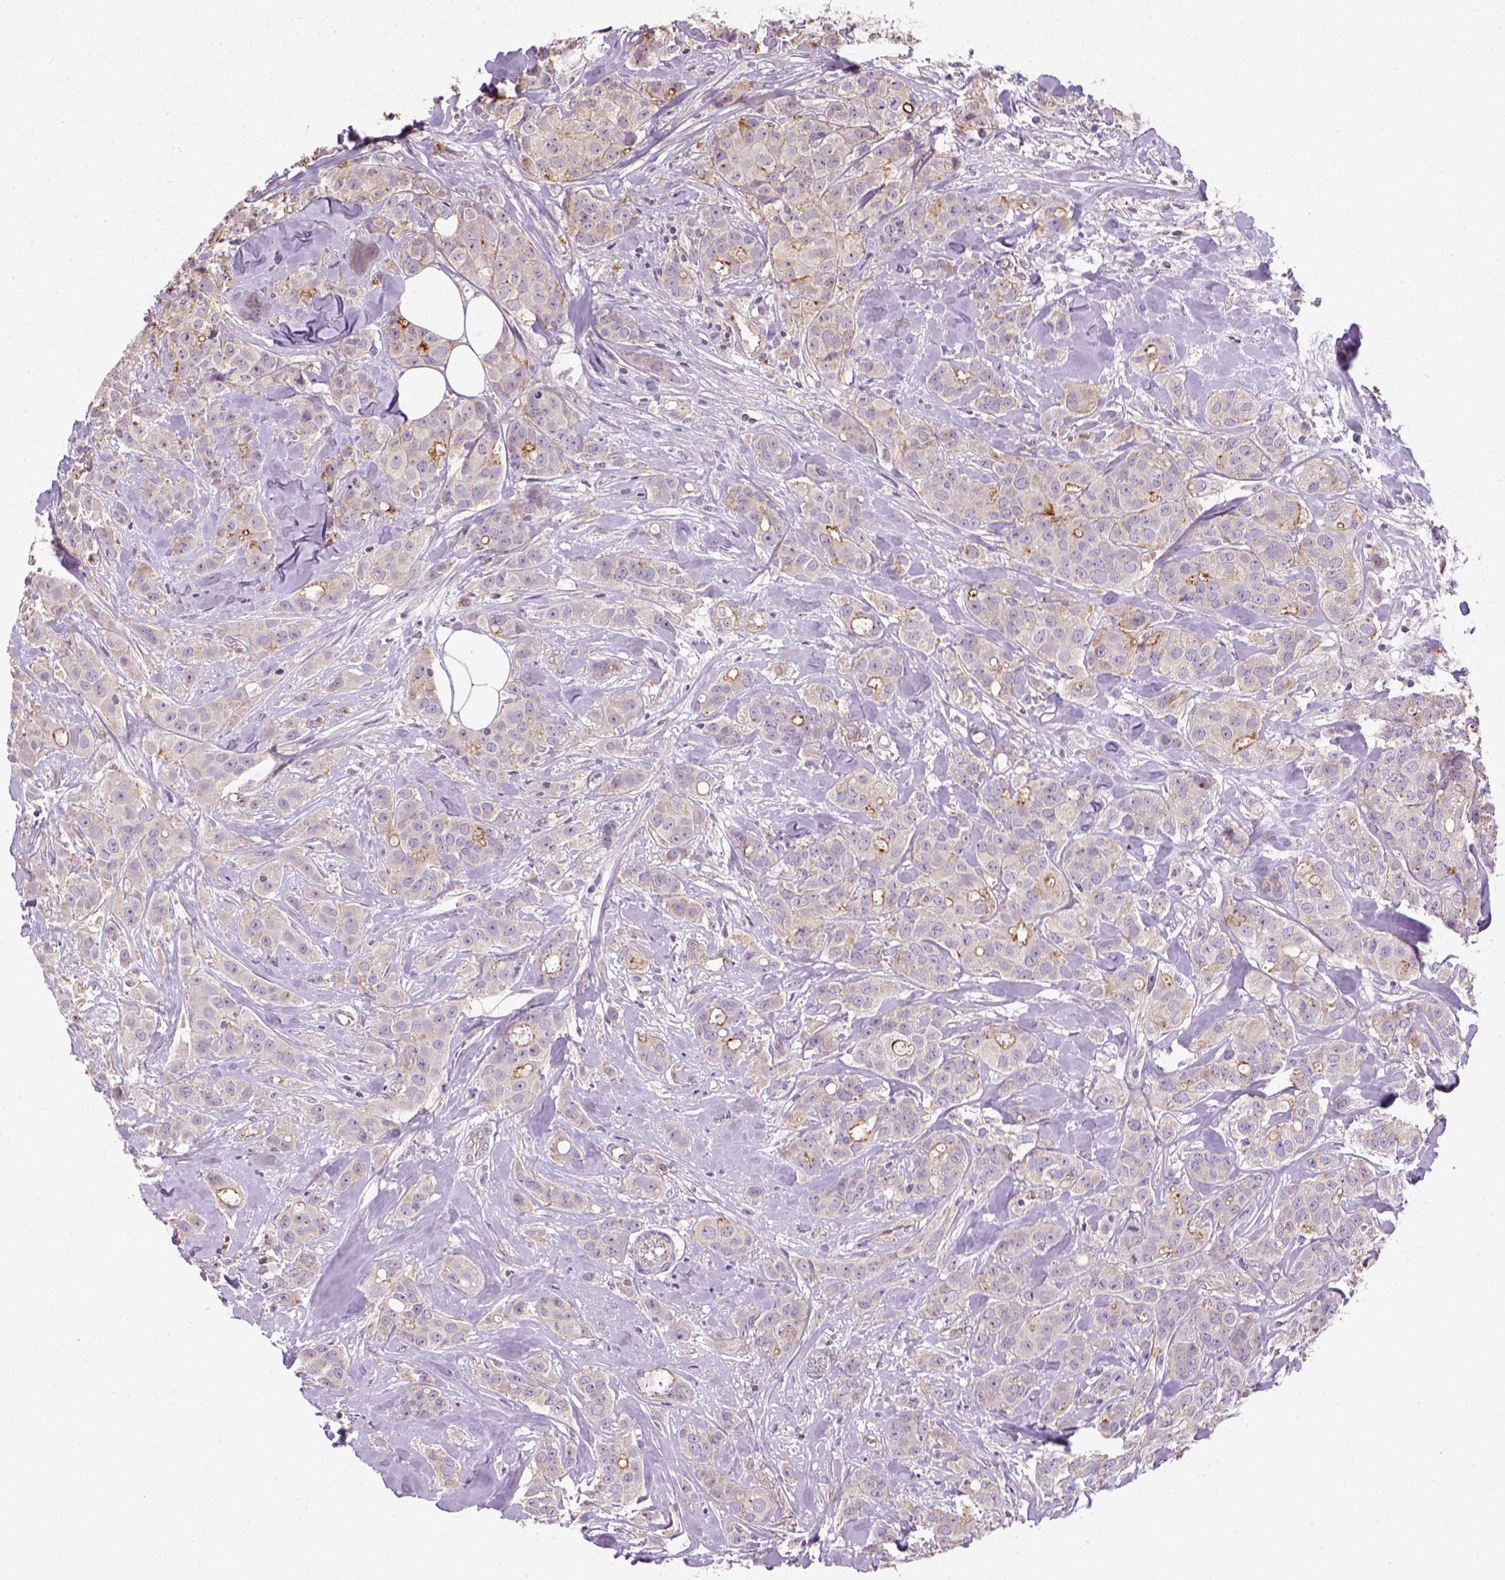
{"staining": {"intensity": "moderate", "quantity": "<25%", "location": "cytoplasmic/membranous"}, "tissue": "breast cancer", "cell_type": "Tumor cells", "image_type": "cancer", "snomed": [{"axis": "morphology", "description": "Duct carcinoma"}, {"axis": "topography", "description": "Breast"}], "caption": "IHC (DAB (3,3'-diaminobenzidine)) staining of breast cancer exhibits moderate cytoplasmic/membranous protein expression in approximately <25% of tumor cells.", "gene": "CRACR2A", "patient": {"sex": "female", "age": 43}}